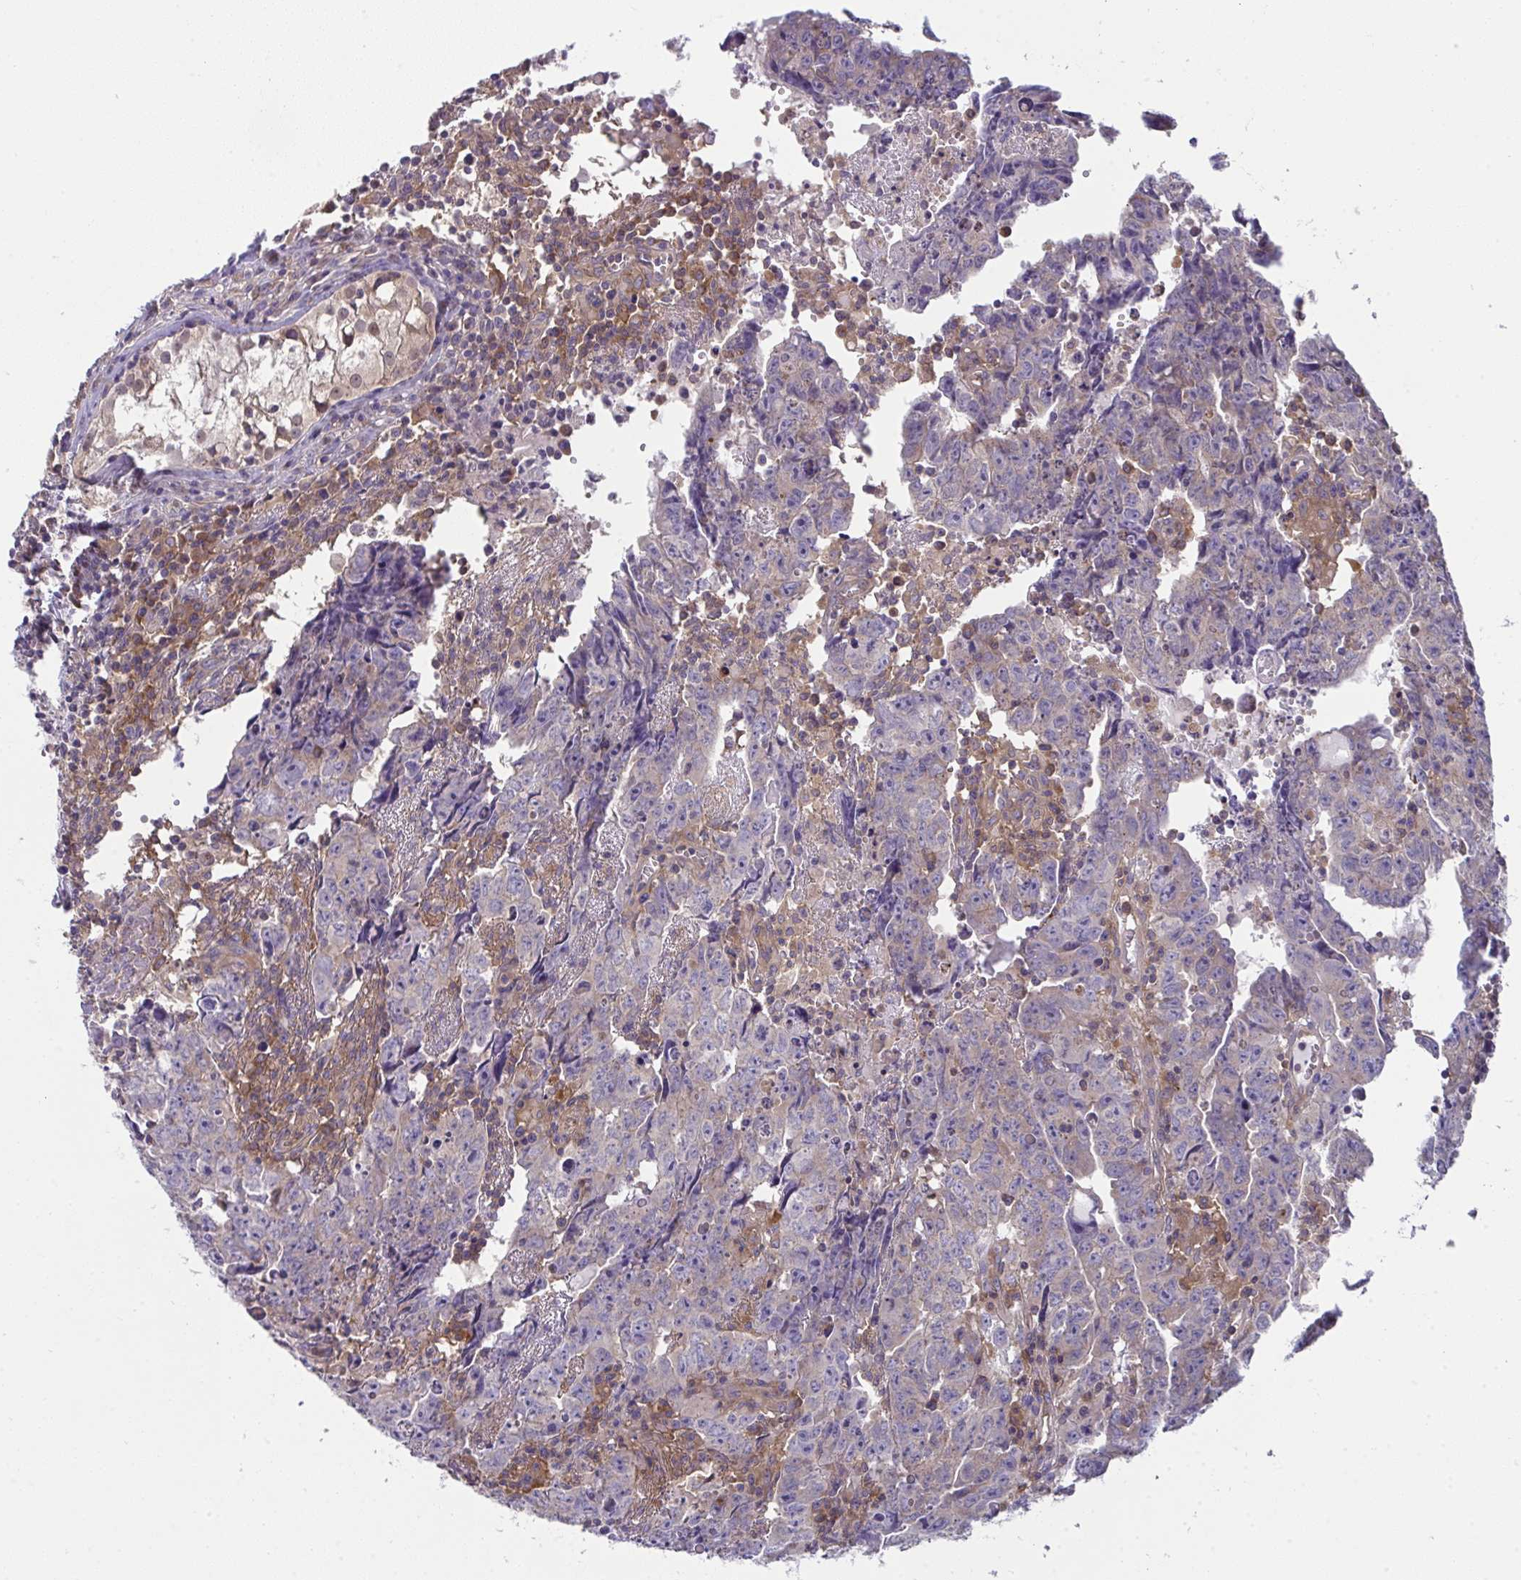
{"staining": {"intensity": "weak", "quantity": "<25%", "location": "cytoplasmic/membranous"}, "tissue": "testis cancer", "cell_type": "Tumor cells", "image_type": "cancer", "snomed": [{"axis": "morphology", "description": "Carcinoma, Embryonal, NOS"}, {"axis": "topography", "description": "Testis"}], "caption": "A high-resolution micrograph shows immunohistochemistry staining of testis cancer (embryonal carcinoma), which reveals no significant positivity in tumor cells.", "gene": "ALDH16A1", "patient": {"sex": "male", "age": 22}}